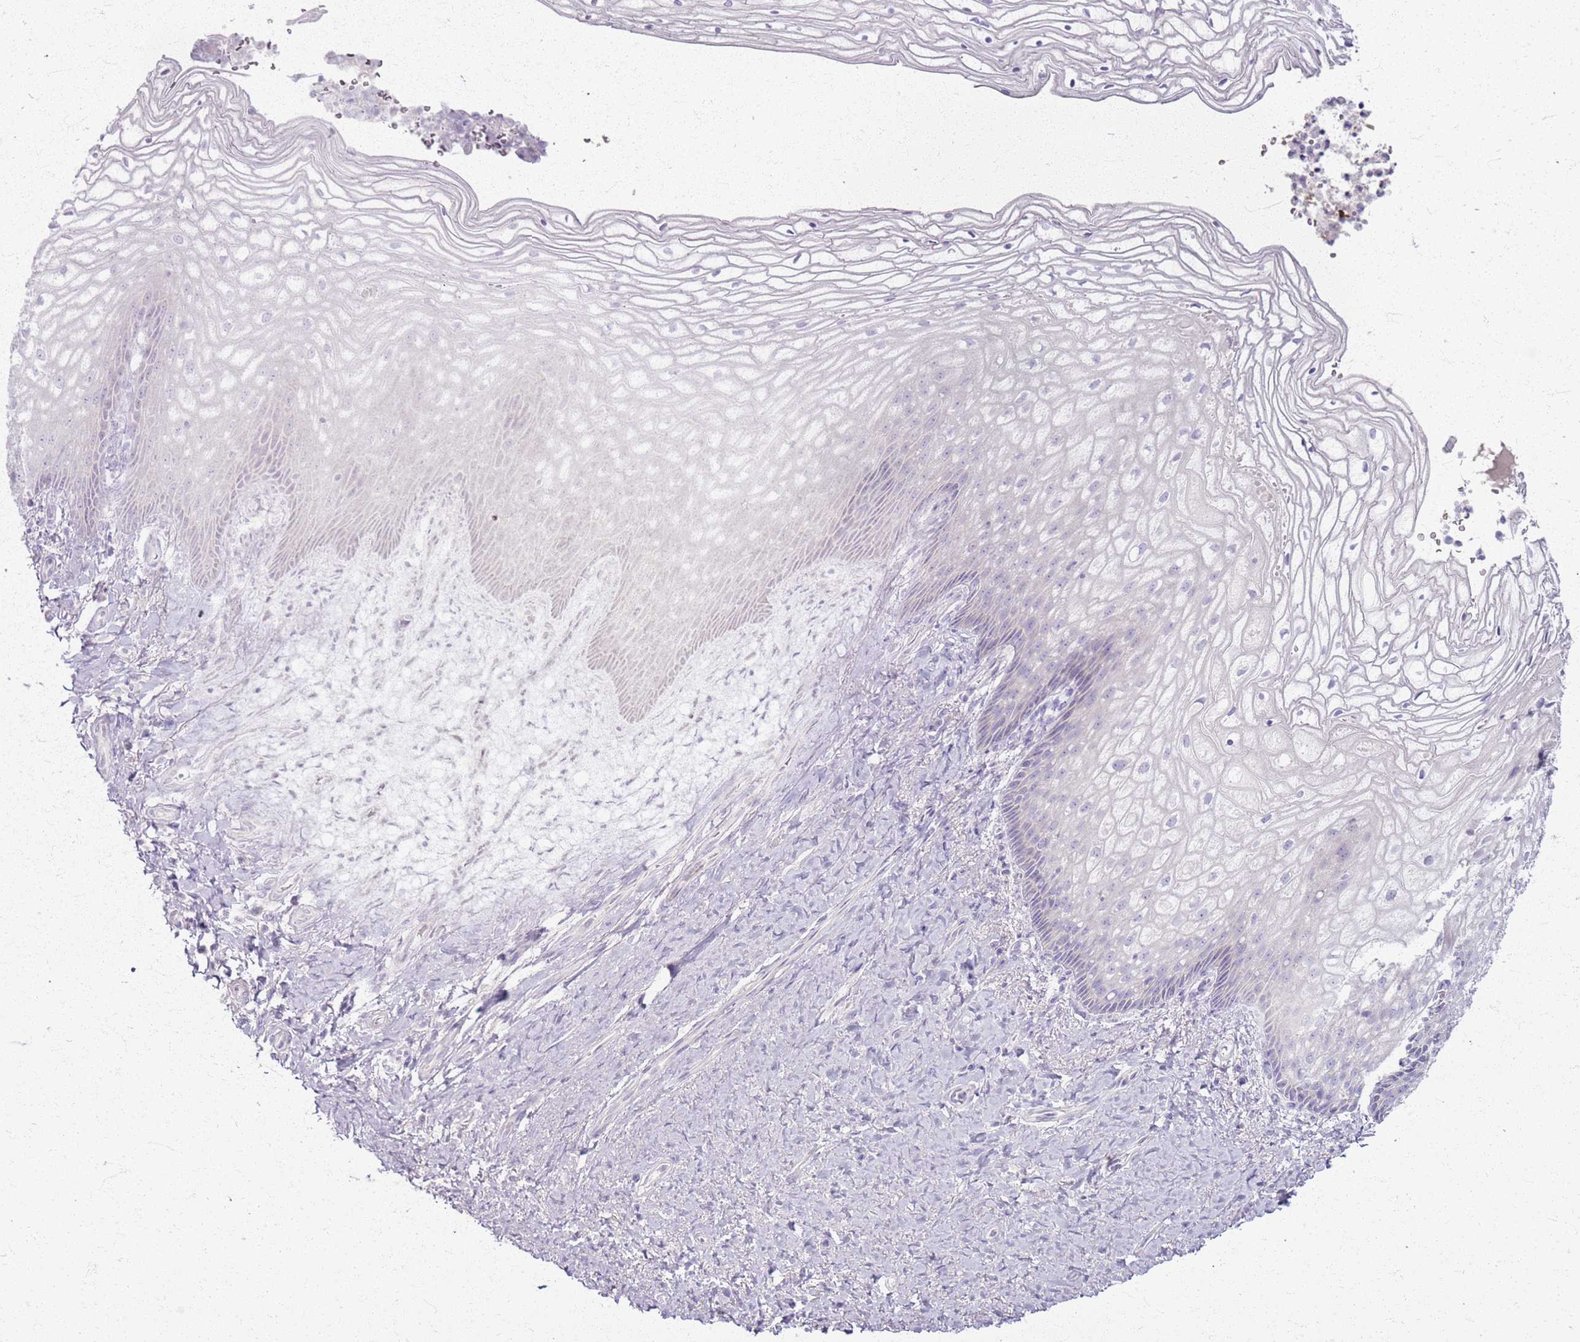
{"staining": {"intensity": "negative", "quantity": "none", "location": "none"}, "tissue": "vagina", "cell_type": "Squamous epithelial cells", "image_type": "normal", "snomed": [{"axis": "morphology", "description": "Normal tissue, NOS"}, {"axis": "topography", "description": "Vagina"}], "caption": "Immunohistochemistry (IHC) image of unremarkable vagina: vagina stained with DAB (3,3'-diaminobenzidine) demonstrates no significant protein staining in squamous epithelial cells.", "gene": "CSRP3", "patient": {"sex": "female", "age": 60}}